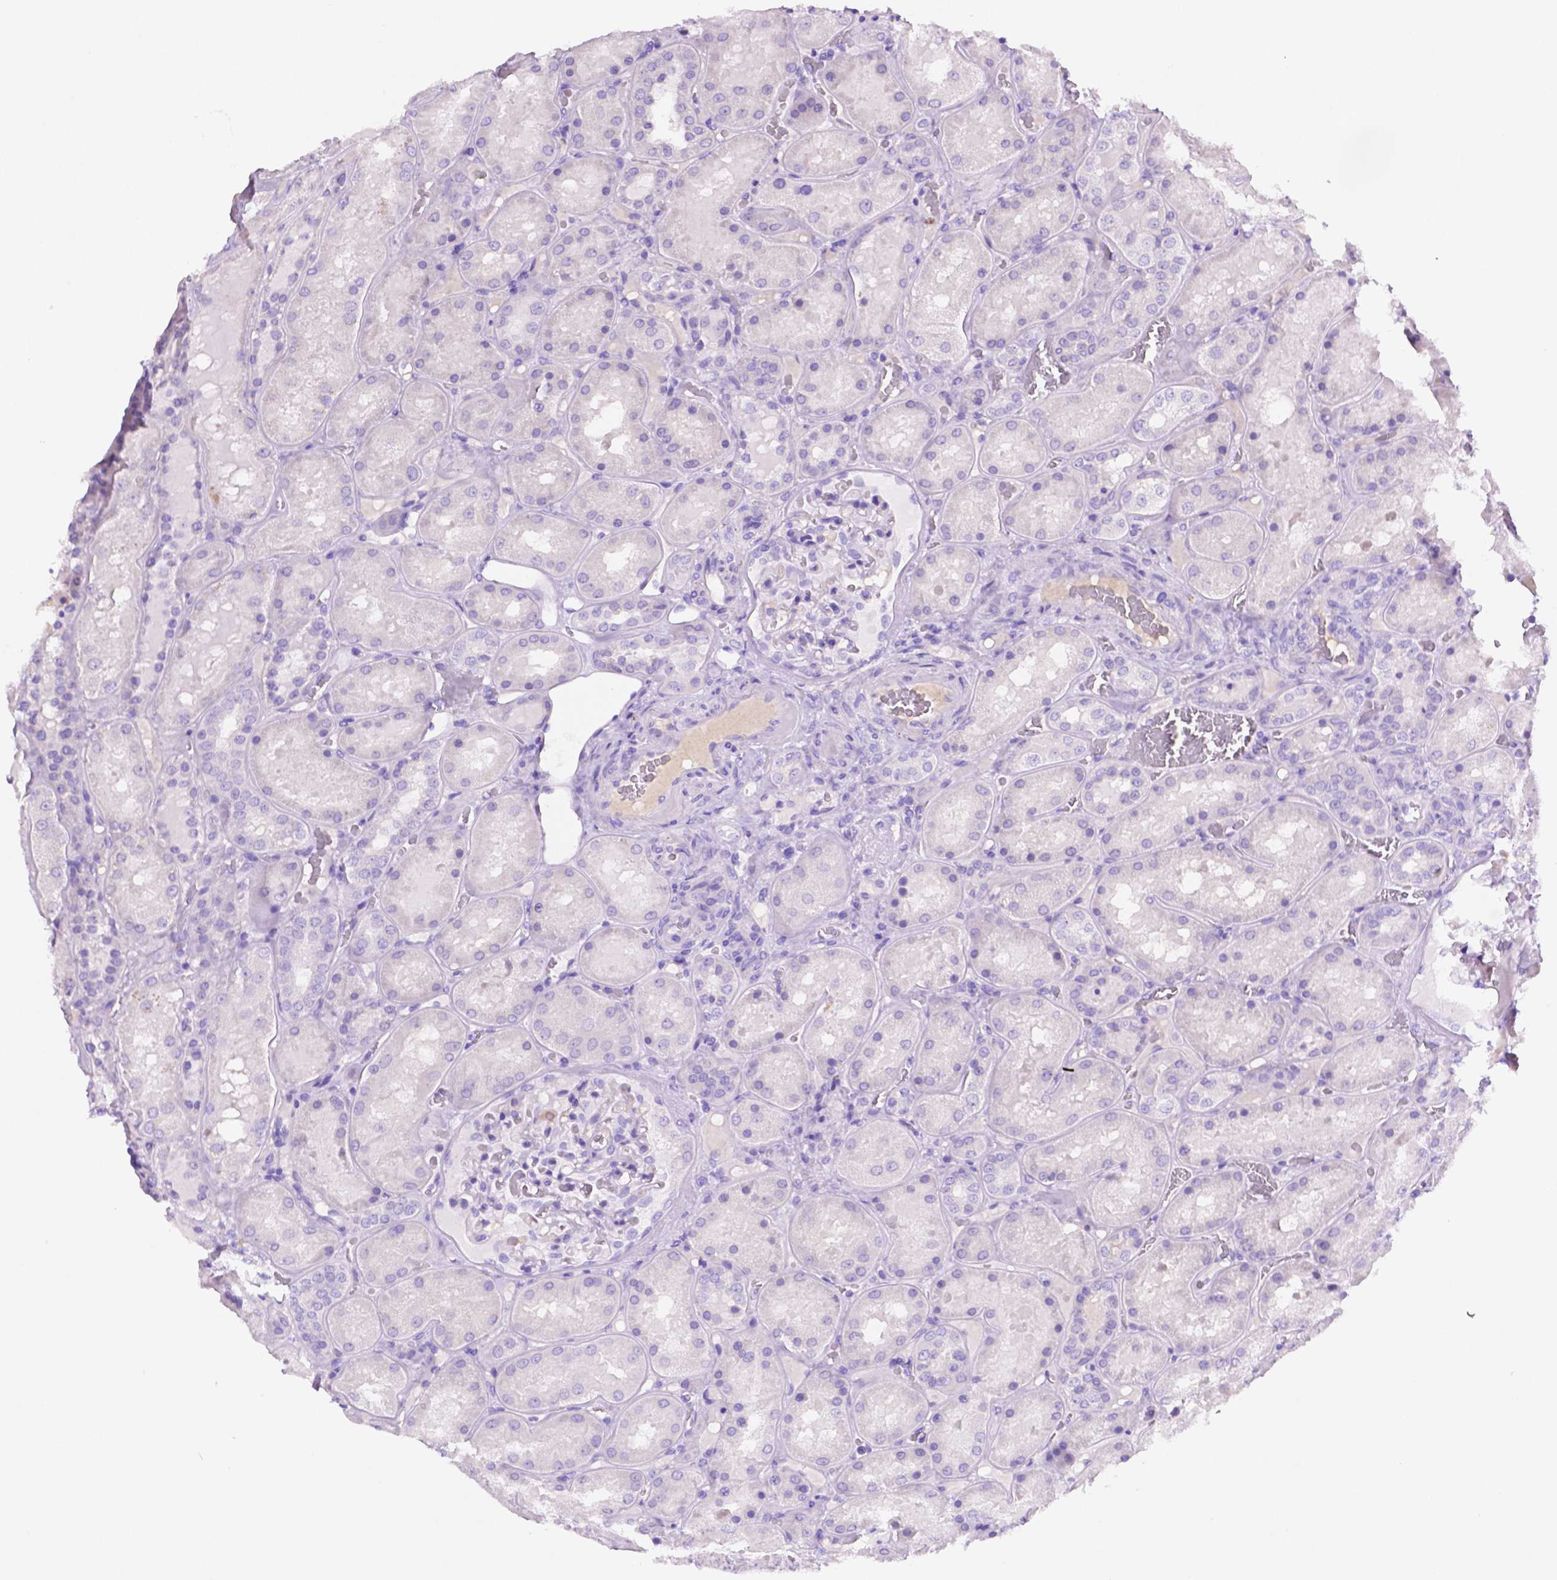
{"staining": {"intensity": "negative", "quantity": "none", "location": "none"}, "tissue": "kidney", "cell_type": "Cells in glomeruli", "image_type": "normal", "snomed": [{"axis": "morphology", "description": "Normal tissue, NOS"}, {"axis": "topography", "description": "Kidney"}], "caption": "A high-resolution histopathology image shows IHC staining of normal kidney, which exhibits no significant expression in cells in glomeruli.", "gene": "FOXB2", "patient": {"sex": "male", "age": 73}}